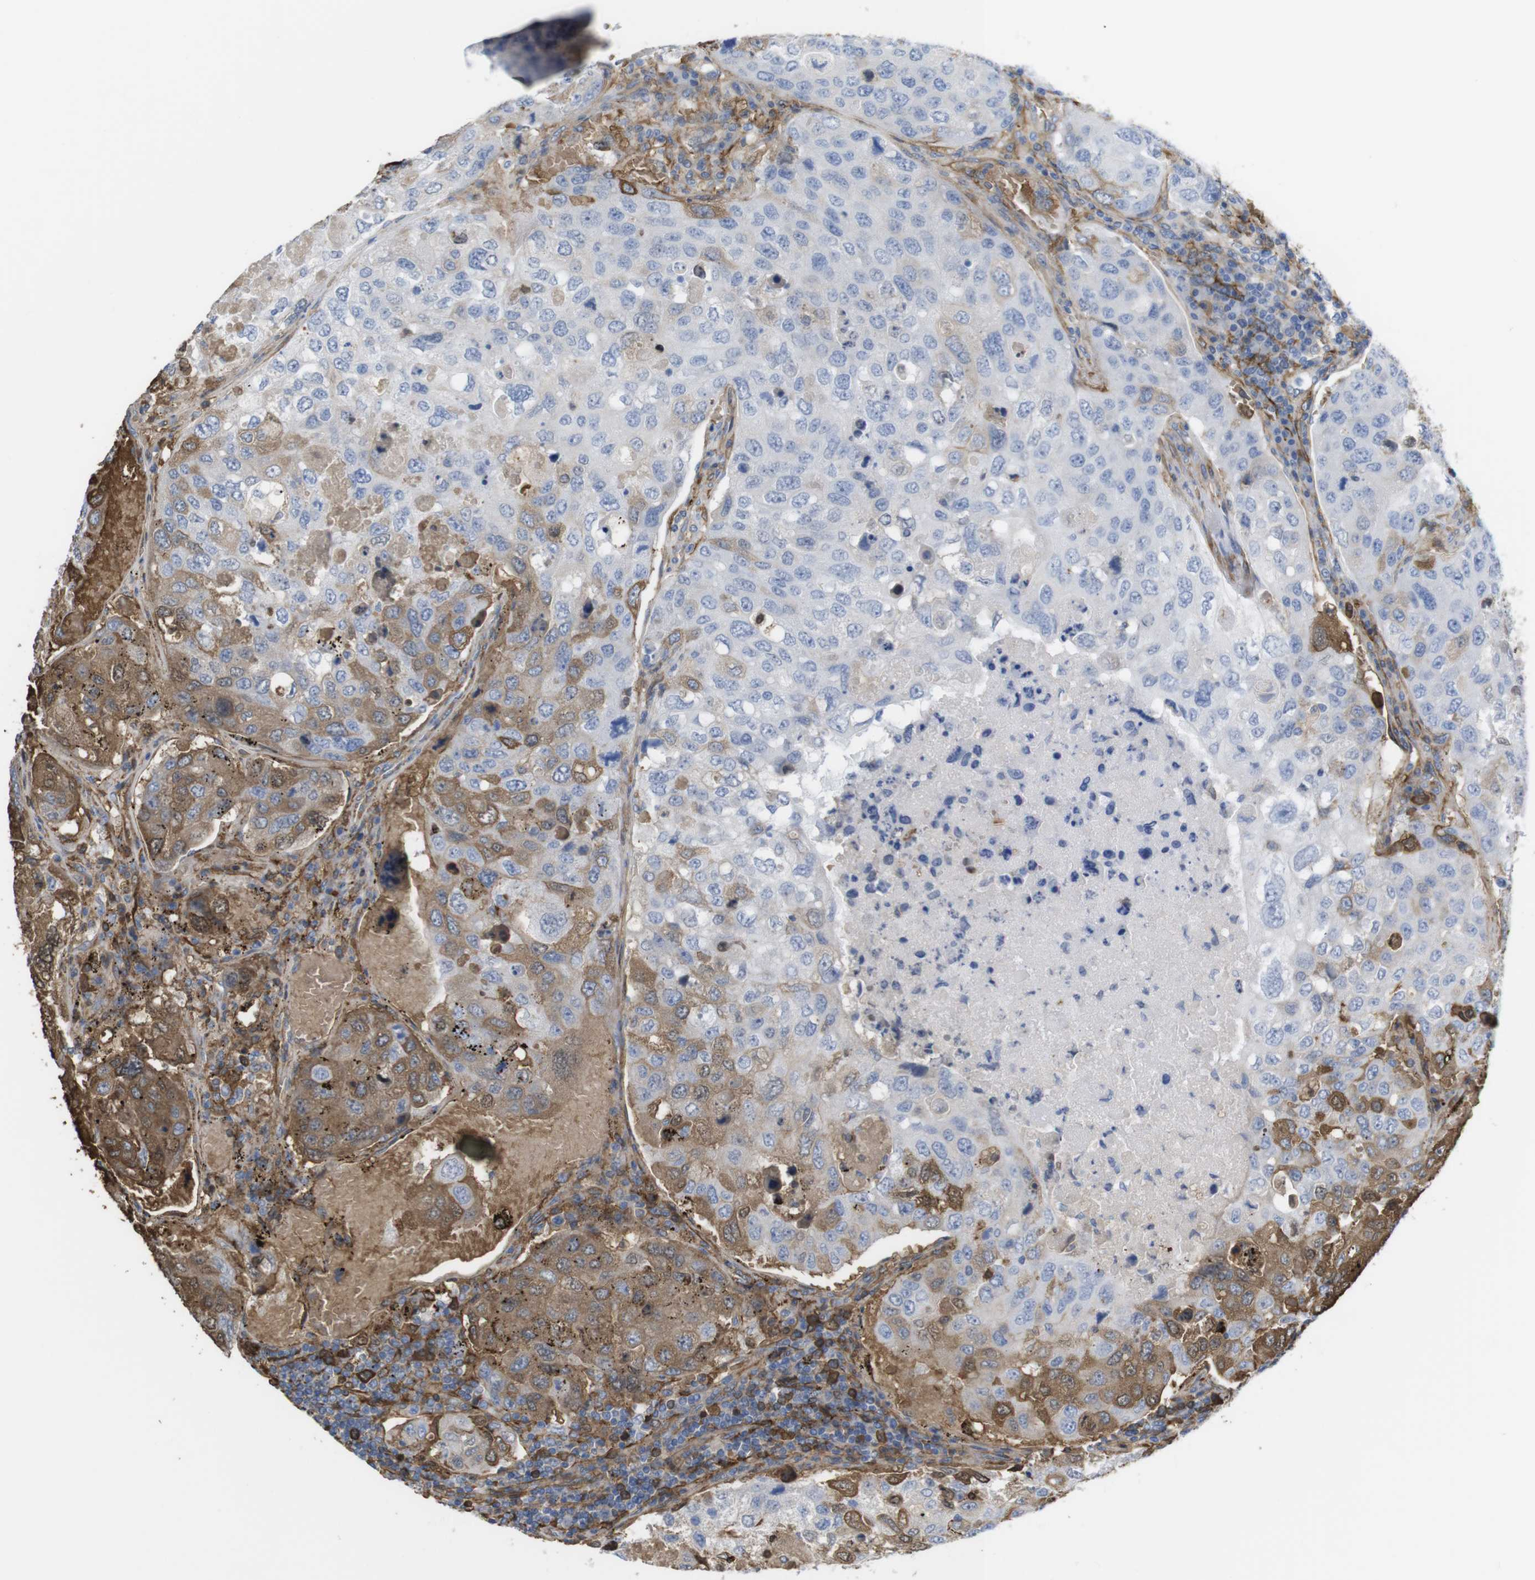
{"staining": {"intensity": "moderate", "quantity": "<25%", "location": "cytoplasmic/membranous"}, "tissue": "urothelial cancer", "cell_type": "Tumor cells", "image_type": "cancer", "snomed": [{"axis": "morphology", "description": "Urothelial carcinoma, High grade"}, {"axis": "topography", "description": "Lymph node"}, {"axis": "topography", "description": "Urinary bladder"}], "caption": "Protein expression analysis of urothelial cancer demonstrates moderate cytoplasmic/membranous expression in approximately <25% of tumor cells.", "gene": "CYBRD1", "patient": {"sex": "male", "age": 51}}